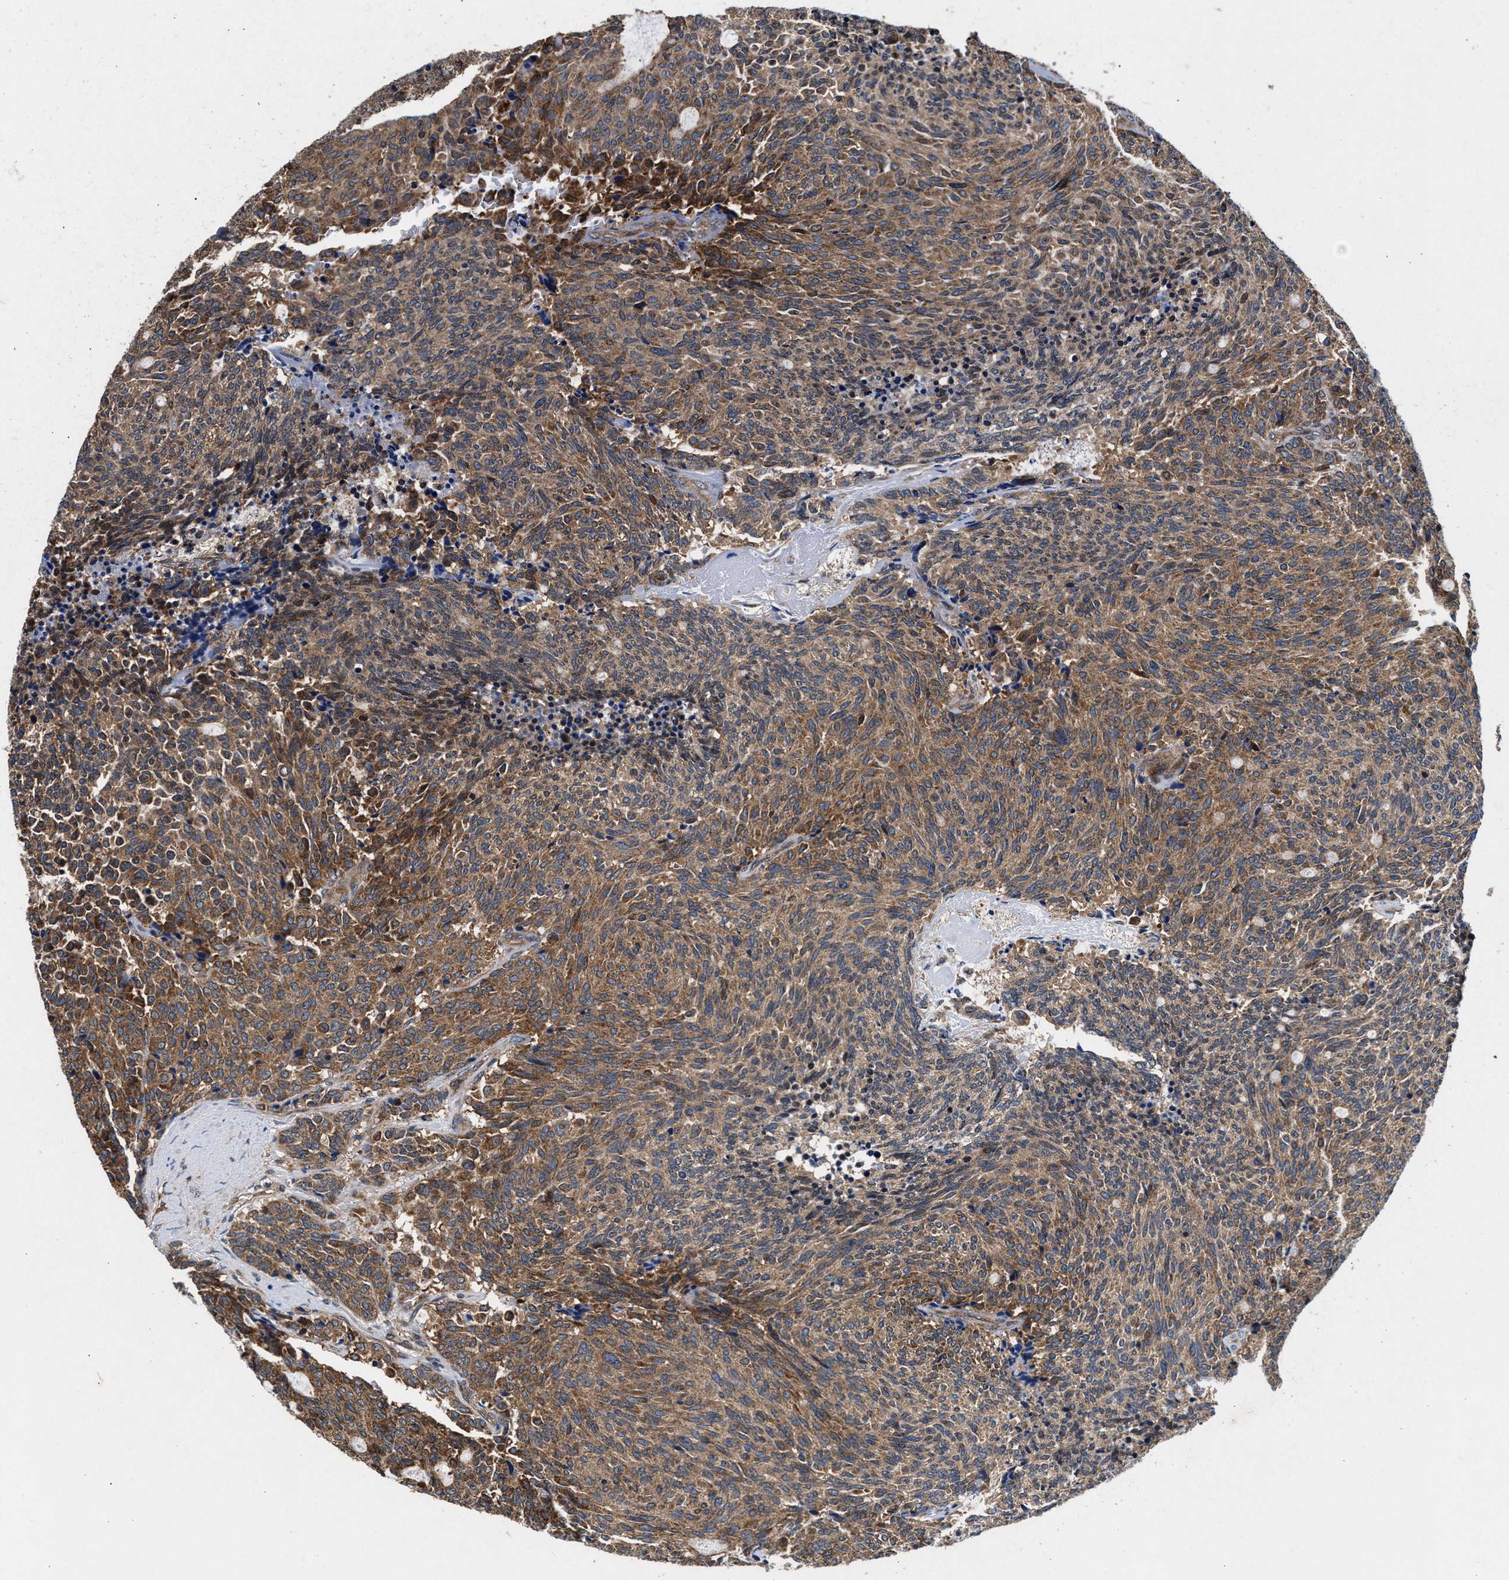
{"staining": {"intensity": "moderate", "quantity": ">75%", "location": "cytoplasmic/membranous"}, "tissue": "carcinoid", "cell_type": "Tumor cells", "image_type": "cancer", "snomed": [{"axis": "morphology", "description": "Carcinoid, malignant, NOS"}, {"axis": "topography", "description": "Pancreas"}], "caption": "Protein expression analysis of human carcinoid (malignant) reveals moderate cytoplasmic/membranous positivity in approximately >75% of tumor cells.", "gene": "NFKB2", "patient": {"sex": "female", "age": 54}}